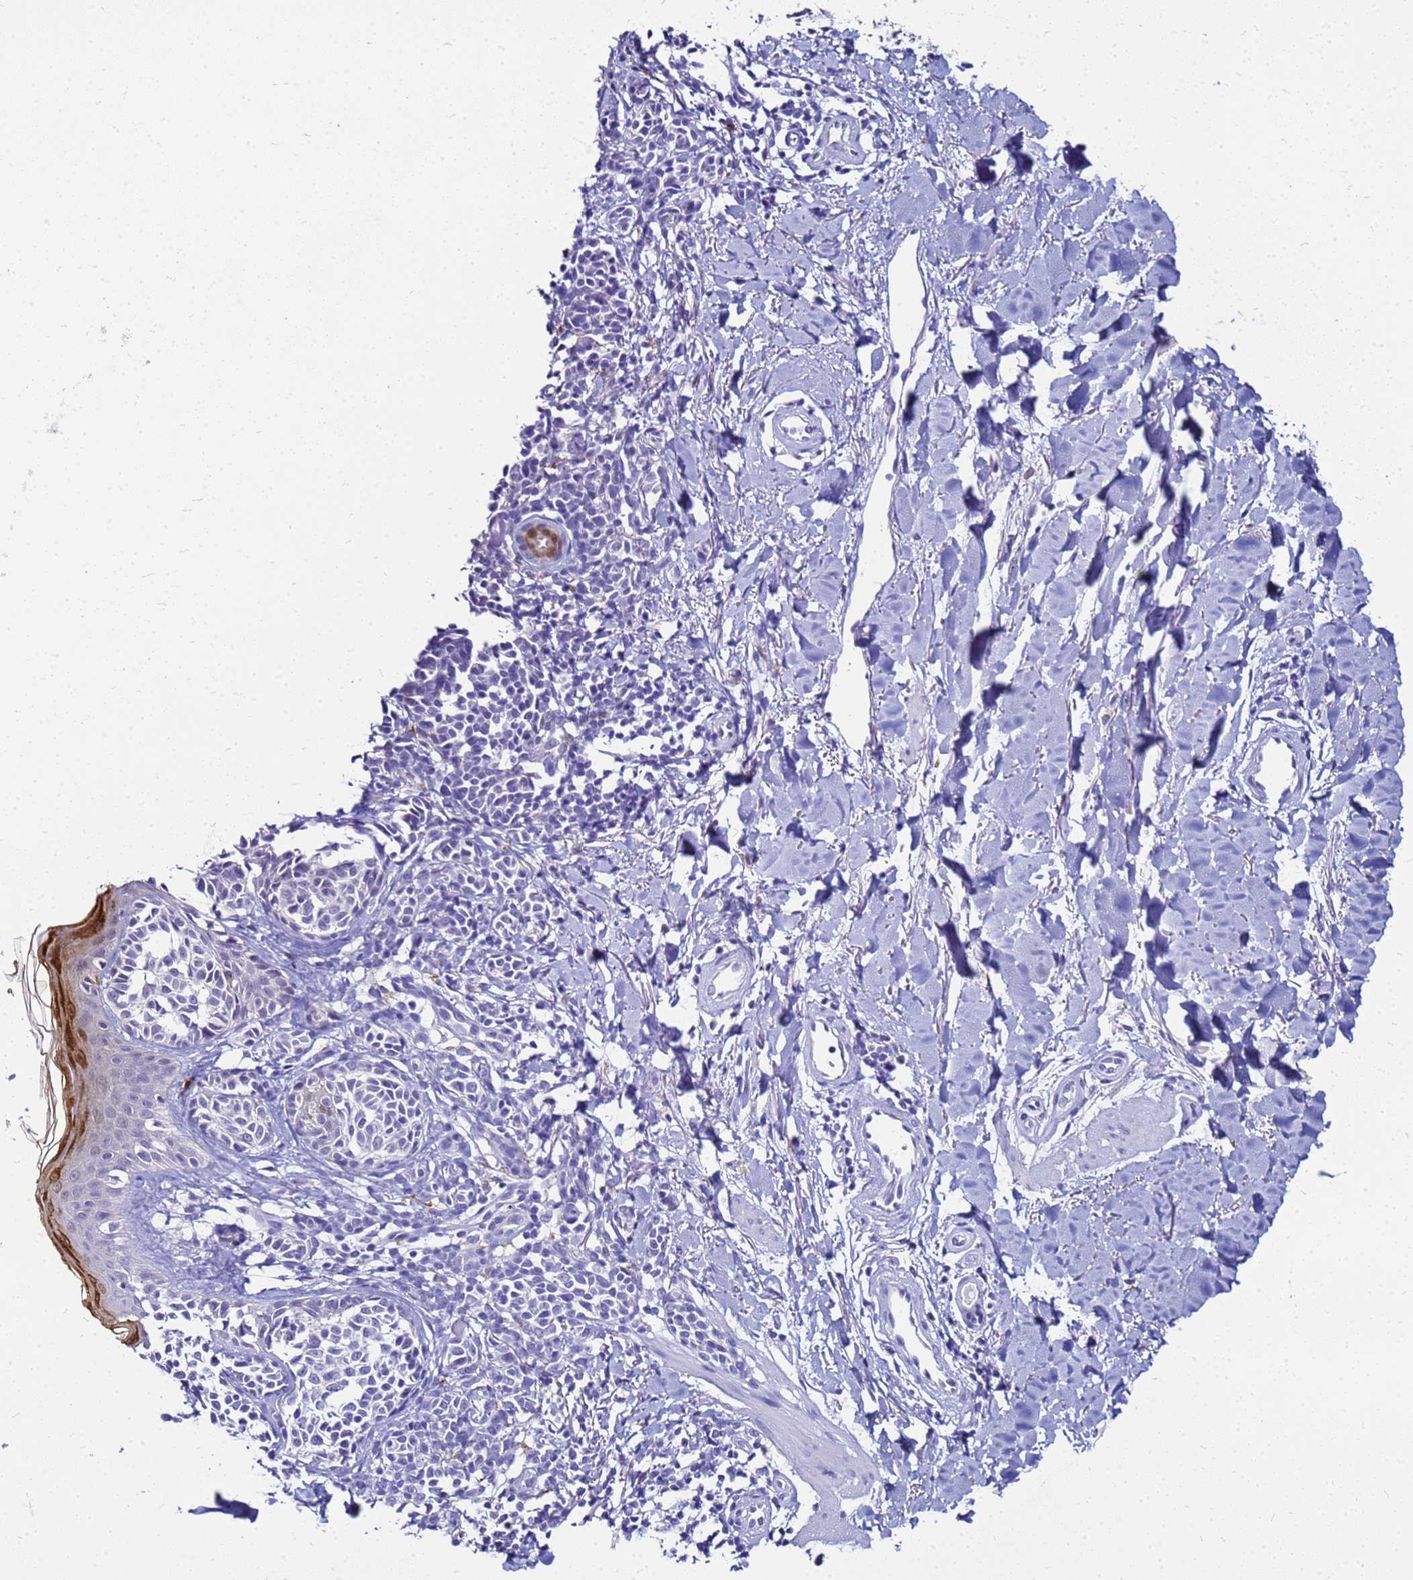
{"staining": {"intensity": "negative", "quantity": "none", "location": "none"}, "tissue": "melanoma", "cell_type": "Tumor cells", "image_type": "cancer", "snomed": [{"axis": "morphology", "description": "Malignant melanoma, NOS"}, {"axis": "topography", "description": "Skin of upper extremity"}], "caption": "Tumor cells are negative for protein expression in human melanoma.", "gene": "CSTA", "patient": {"sex": "male", "age": 40}}